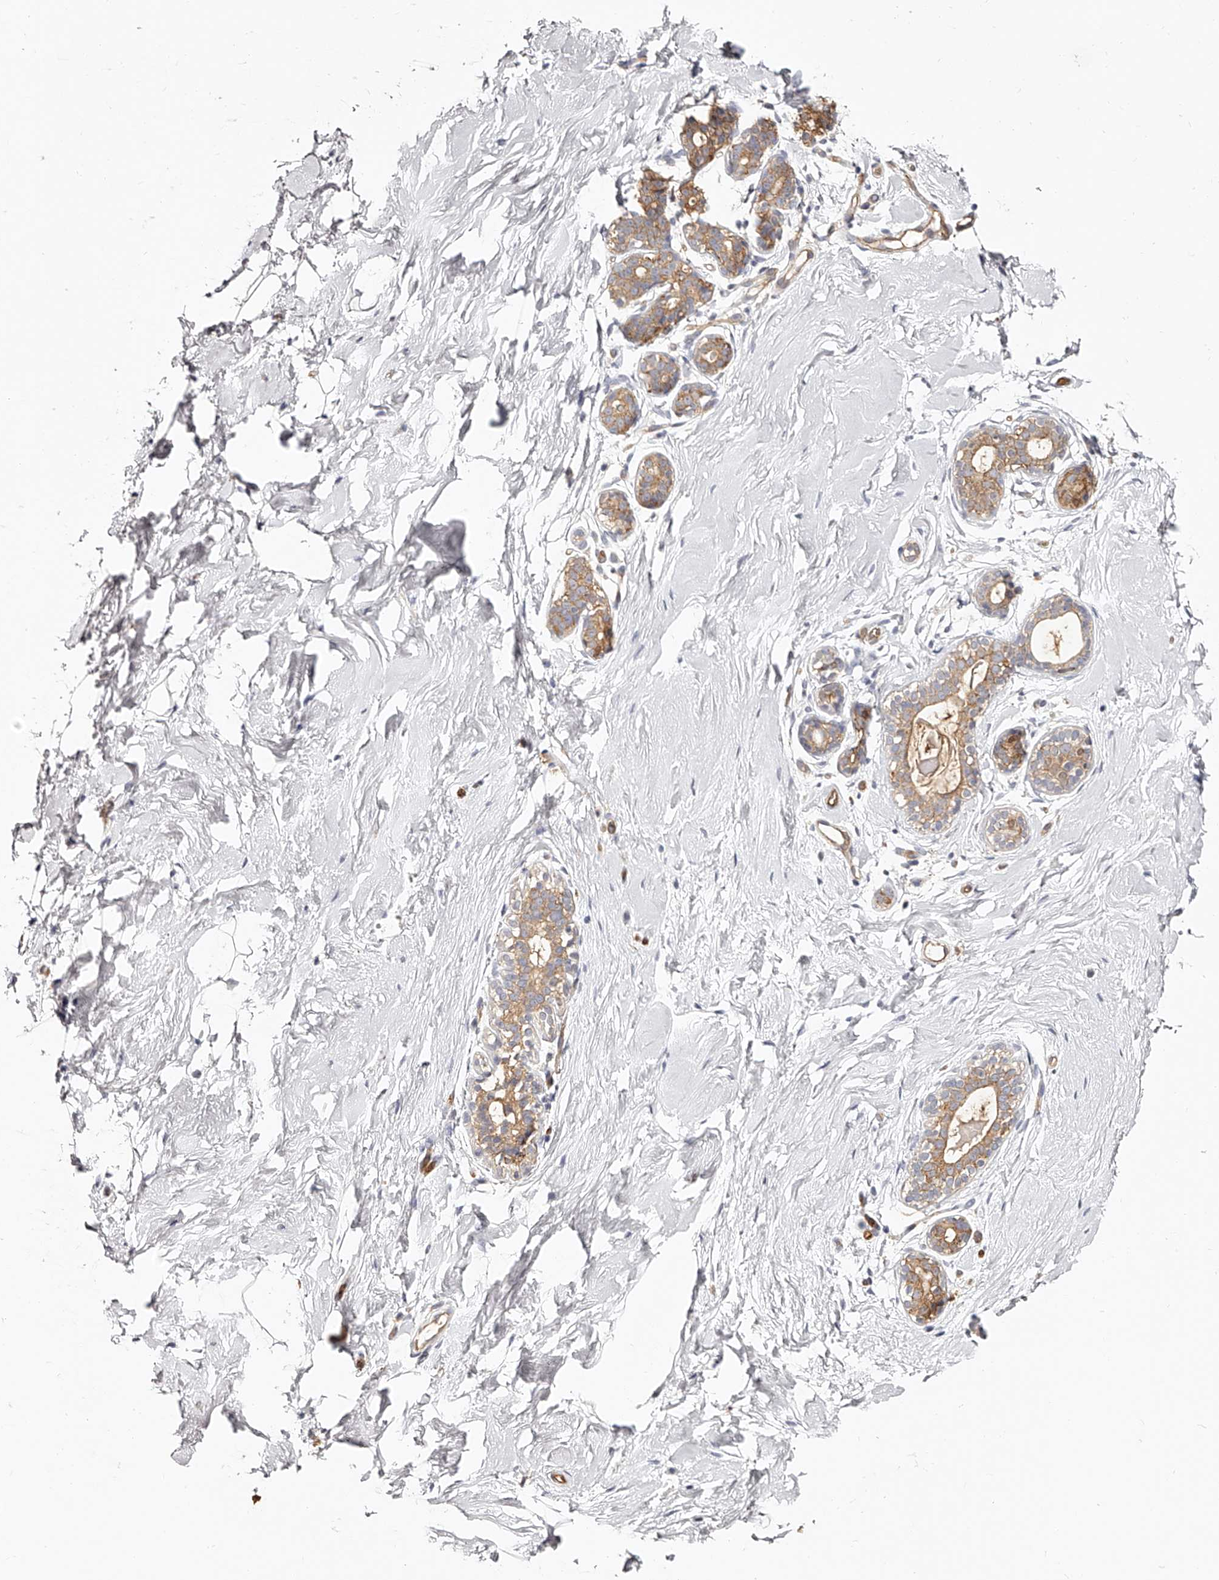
{"staining": {"intensity": "weak", "quantity": "25%-75%", "location": "cytoplasmic/membranous"}, "tissue": "breast", "cell_type": "Adipocytes", "image_type": "normal", "snomed": [{"axis": "morphology", "description": "Normal tissue, NOS"}, {"axis": "morphology", "description": "Adenoma, NOS"}, {"axis": "topography", "description": "Breast"}], "caption": "The micrograph reveals immunohistochemical staining of normal breast. There is weak cytoplasmic/membranous positivity is seen in about 25%-75% of adipocytes. The staining was performed using DAB to visualize the protein expression in brown, while the nuclei were stained in blue with hematoxylin (Magnification: 20x).", "gene": "LAP3", "patient": {"sex": "female", "age": 23}}